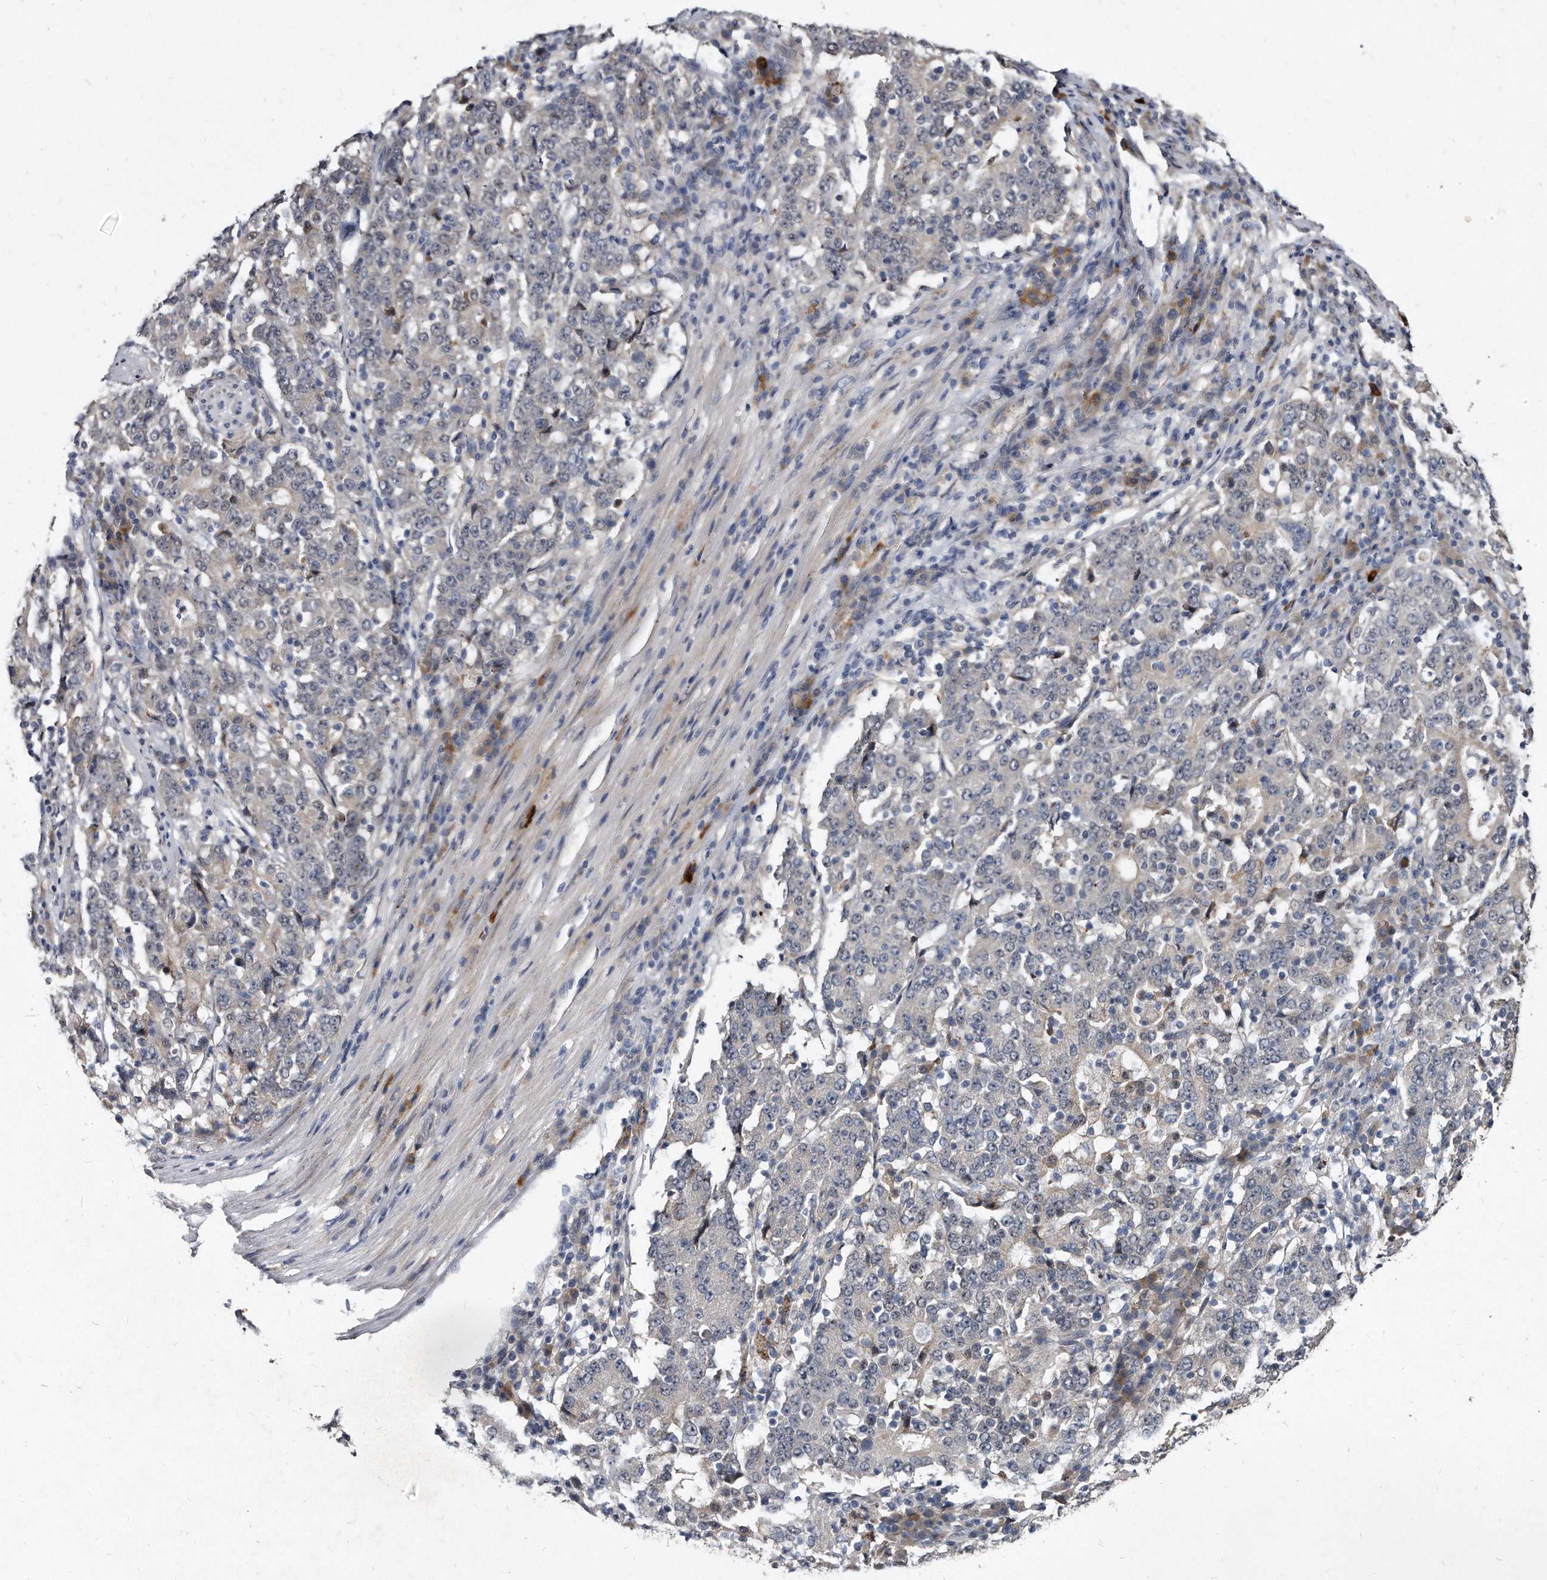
{"staining": {"intensity": "negative", "quantity": "none", "location": "none"}, "tissue": "stomach cancer", "cell_type": "Tumor cells", "image_type": "cancer", "snomed": [{"axis": "morphology", "description": "Adenocarcinoma, NOS"}, {"axis": "topography", "description": "Stomach"}], "caption": "An immunohistochemistry micrograph of adenocarcinoma (stomach) is shown. There is no staining in tumor cells of adenocarcinoma (stomach).", "gene": "KLHDC3", "patient": {"sex": "male", "age": 59}}